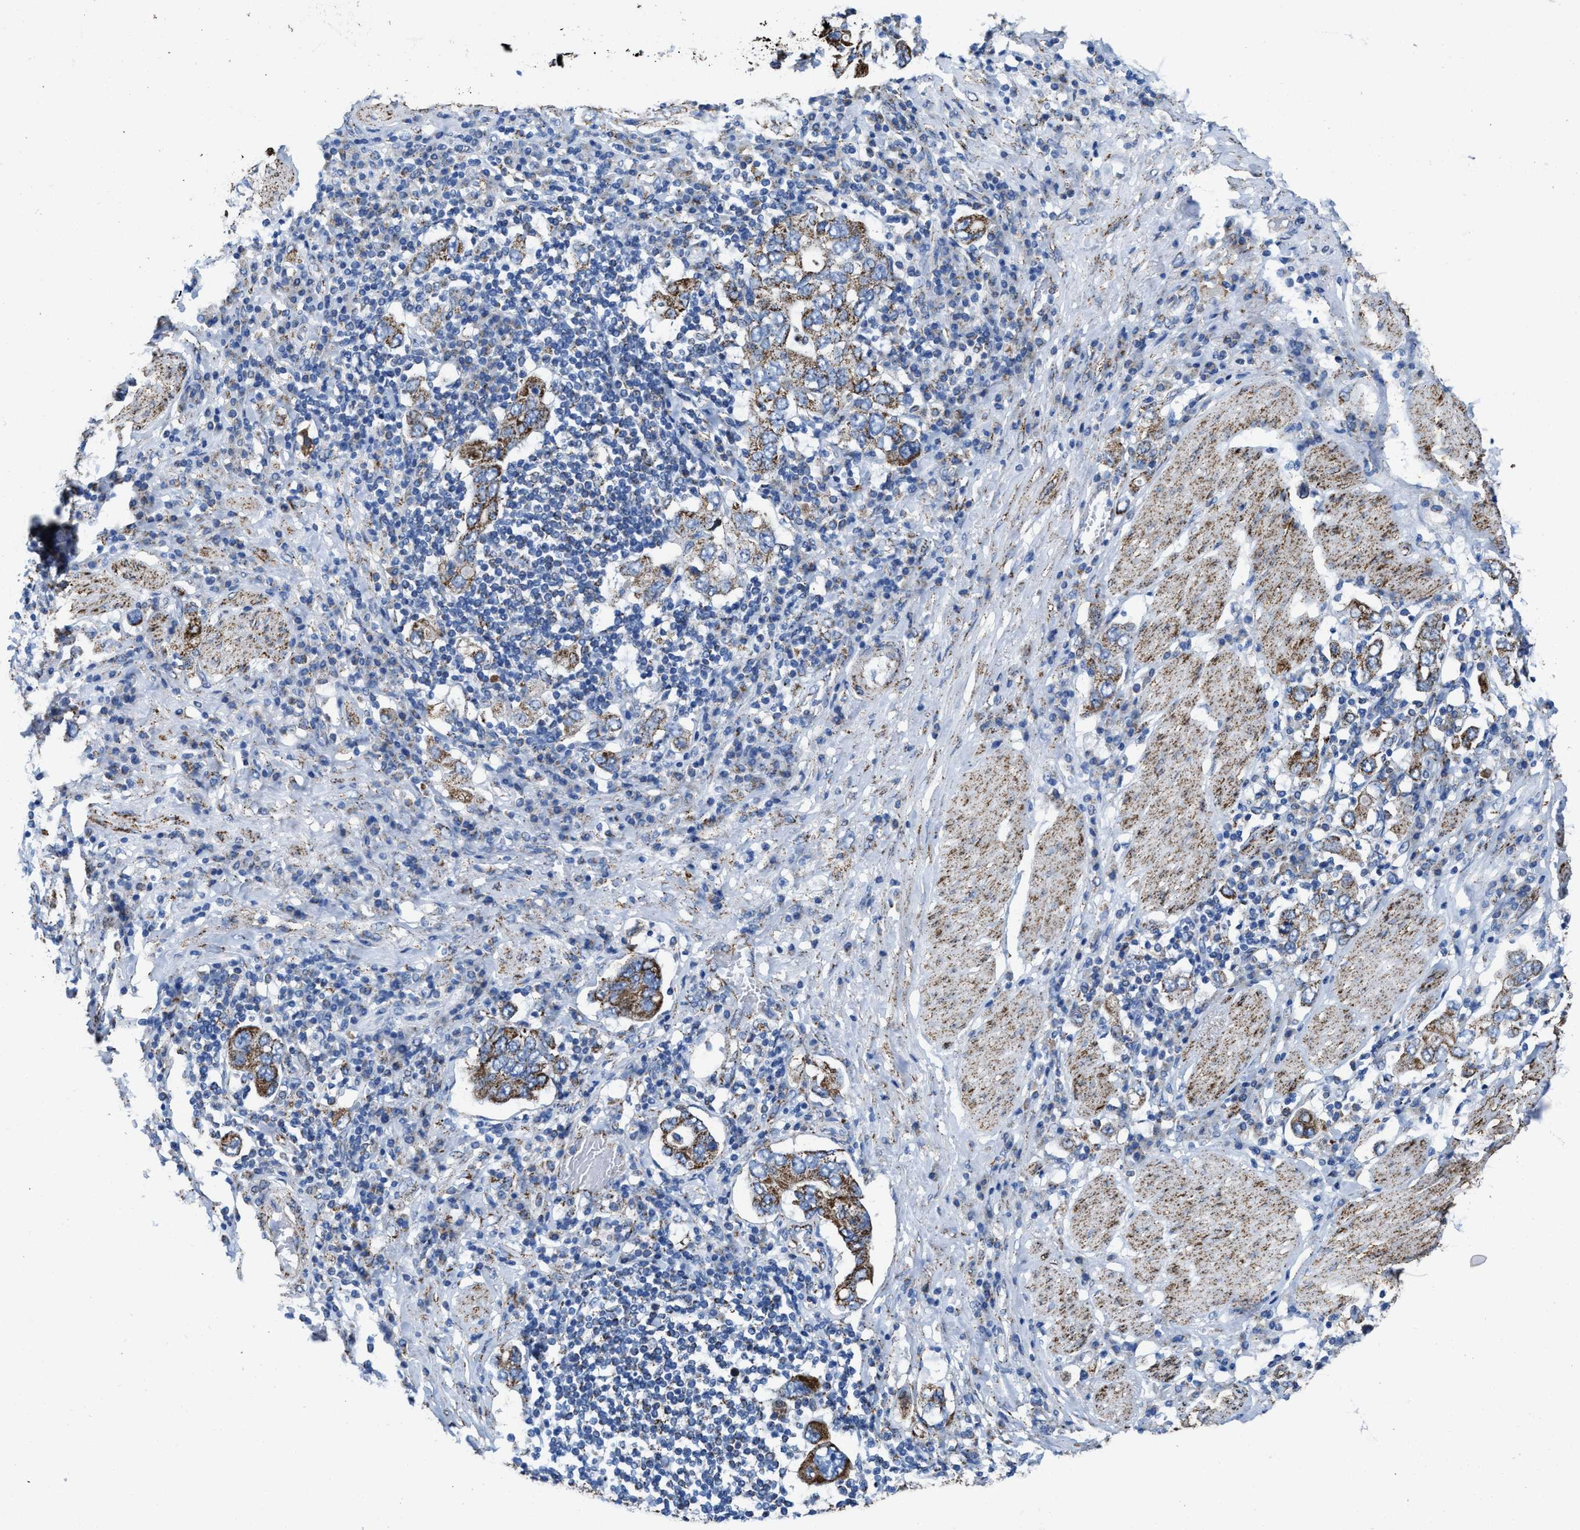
{"staining": {"intensity": "moderate", "quantity": ">75%", "location": "cytoplasmic/membranous"}, "tissue": "stomach cancer", "cell_type": "Tumor cells", "image_type": "cancer", "snomed": [{"axis": "morphology", "description": "Adenocarcinoma, NOS"}, {"axis": "topography", "description": "Stomach, upper"}], "caption": "Protein staining shows moderate cytoplasmic/membranous positivity in about >75% of tumor cells in adenocarcinoma (stomach).", "gene": "ALDH1B1", "patient": {"sex": "male", "age": 62}}